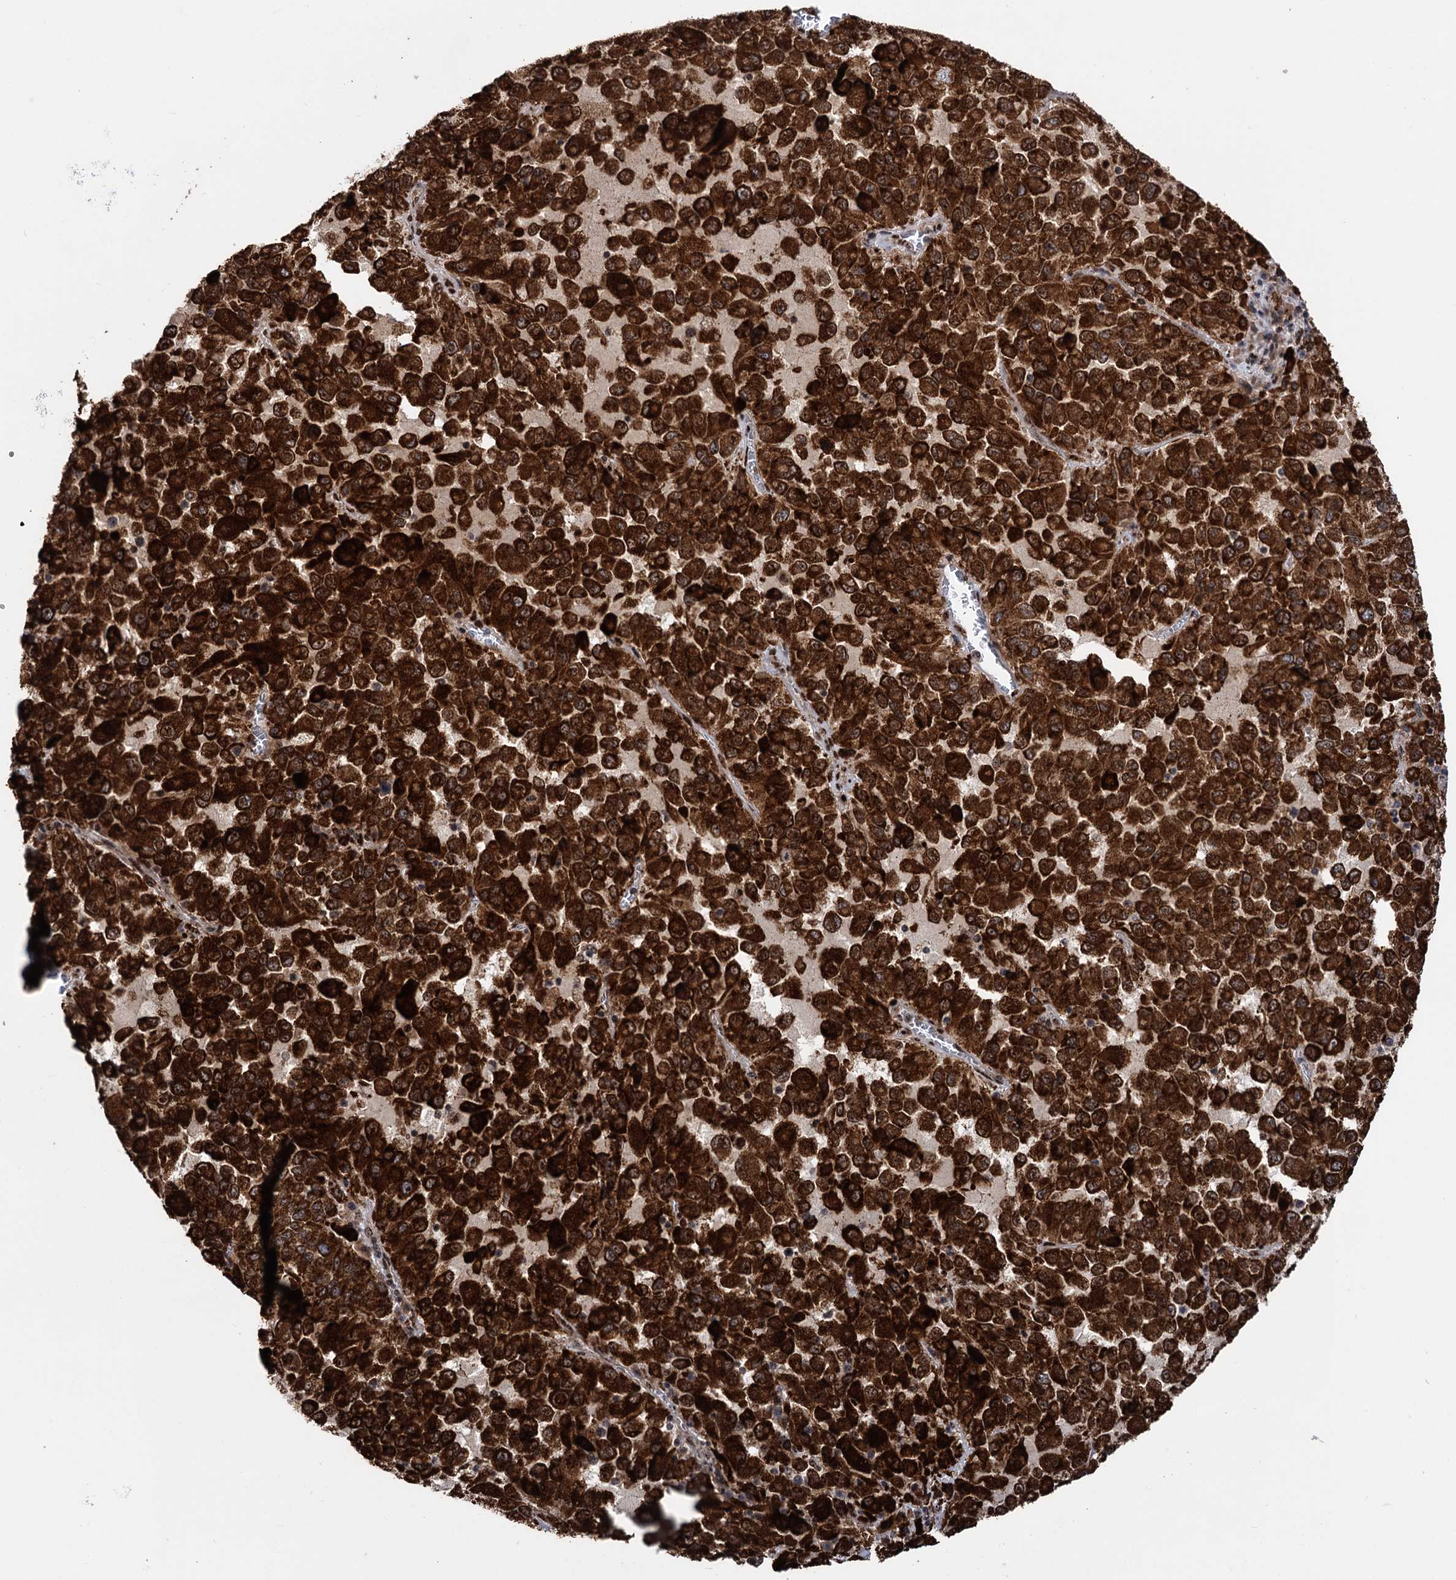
{"staining": {"intensity": "strong", "quantity": ">75%", "location": "cytoplasmic/membranous,nuclear"}, "tissue": "melanoma", "cell_type": "Tumor cells", "image_type": "cancer", "snomed": [{"axis": "morphology", "description": "Malignant melanoma, Metastatic site"}, {"axis": "topography", "description": "Lung"}], "caption": "Immunohistochemical staining of melanoma exhibits high levels of strong cytoplasmic/membranous and nuclear positivity in approximately >75% of tumor cells.", "gene": "MESD", "patient": {"sex": "male", "age": 64}}